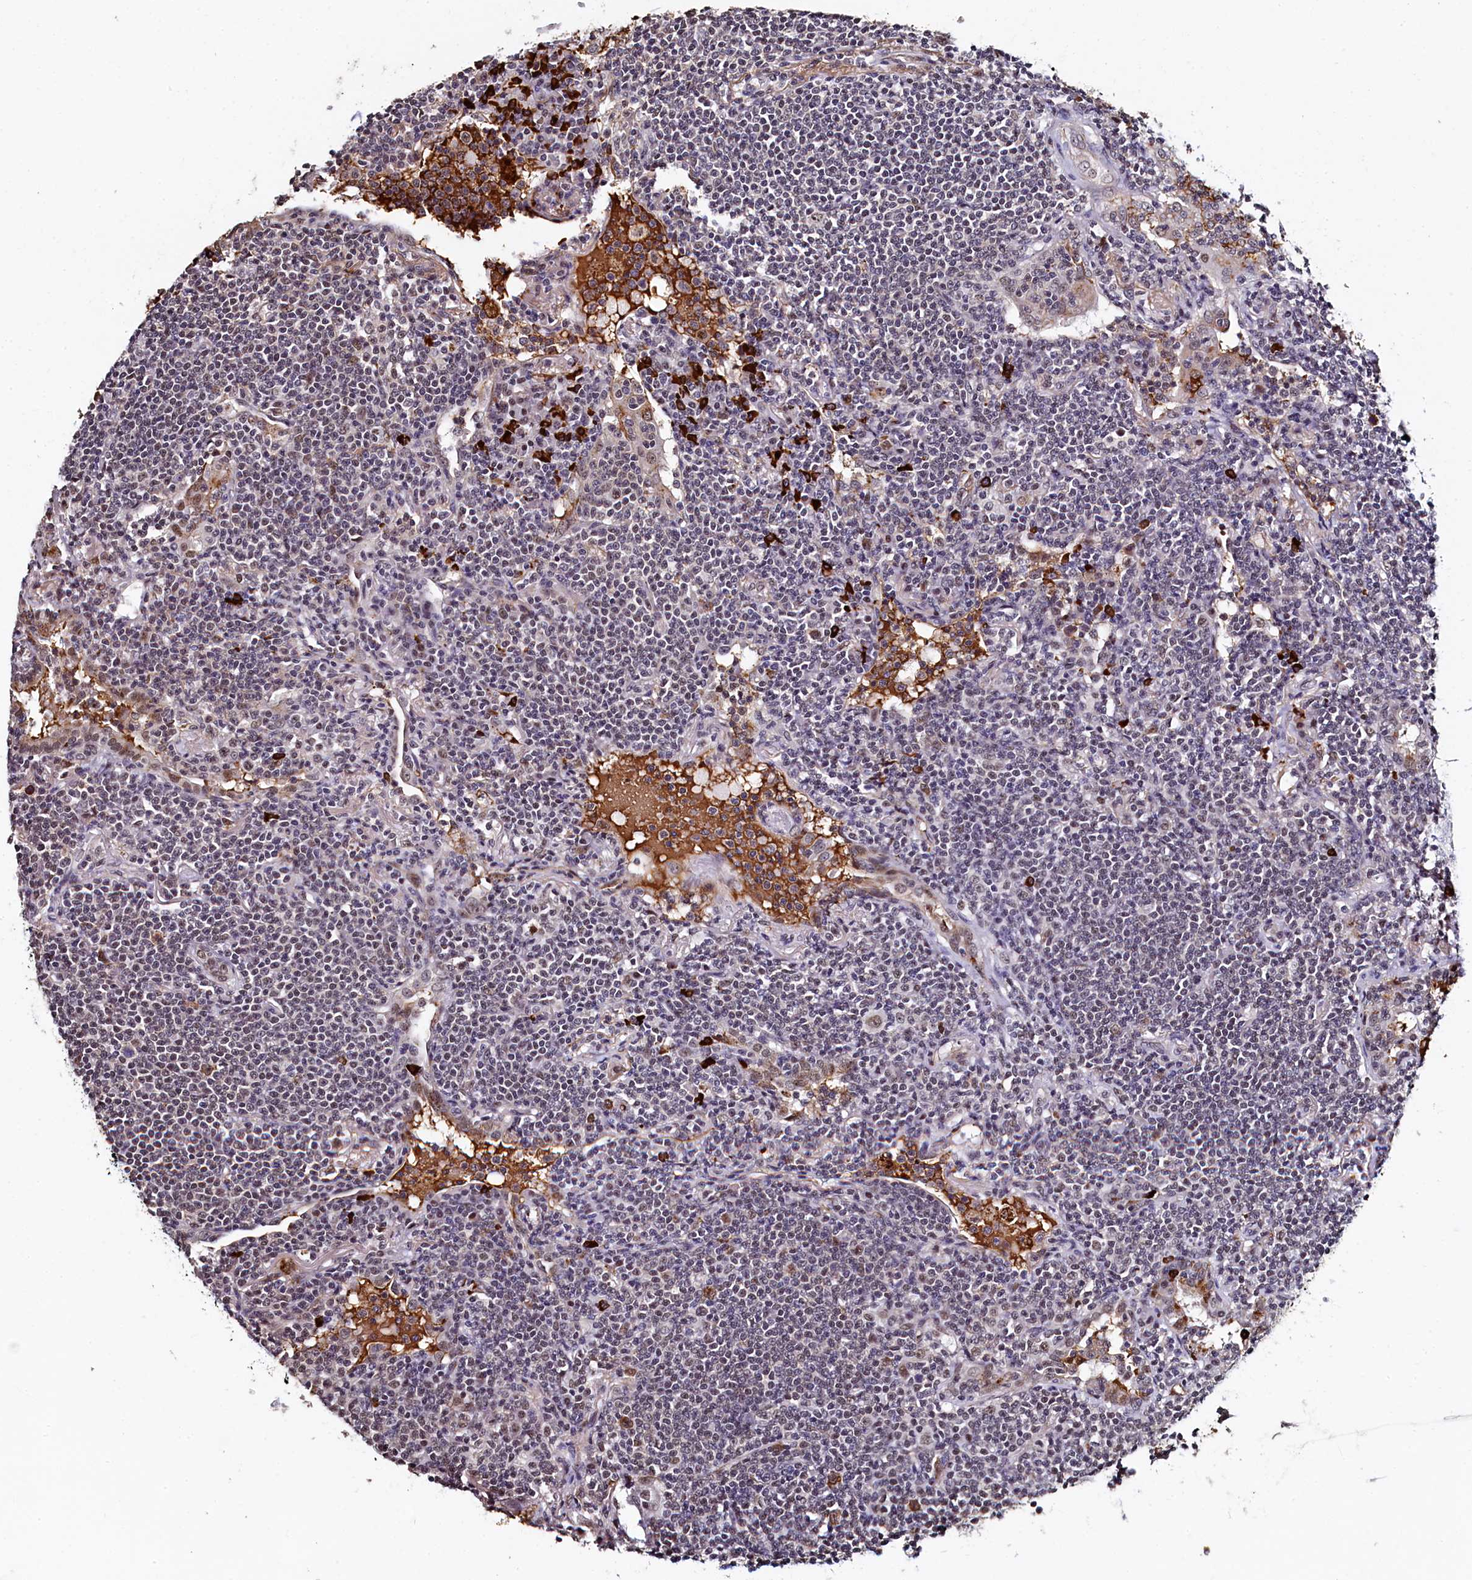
{"staining": {"intensity": "moderate", "quantity": "<25%", "location": "nuclear"}, "tissue": "lymphoma", "cell_type": "Tumor cells", "image_type": "cancer", "snomed": [{"axis": "morphology", "description": "Malignant lymphoma, non-Hodgkin's type, Low grade"}, {"axis": "topography", "description": "Lung"}], "caption": "Malignant lymphoma, non-Hodgkin's type (low-grade) tissue reveals moderate nuclear expression in about <25% of tumor cells, visualized by immunohistochemistry. (DAB IHC with brightfield microscopy, high magnification).", "gene": "INTS14", "patient": {"sex": "female", "age": 71}}